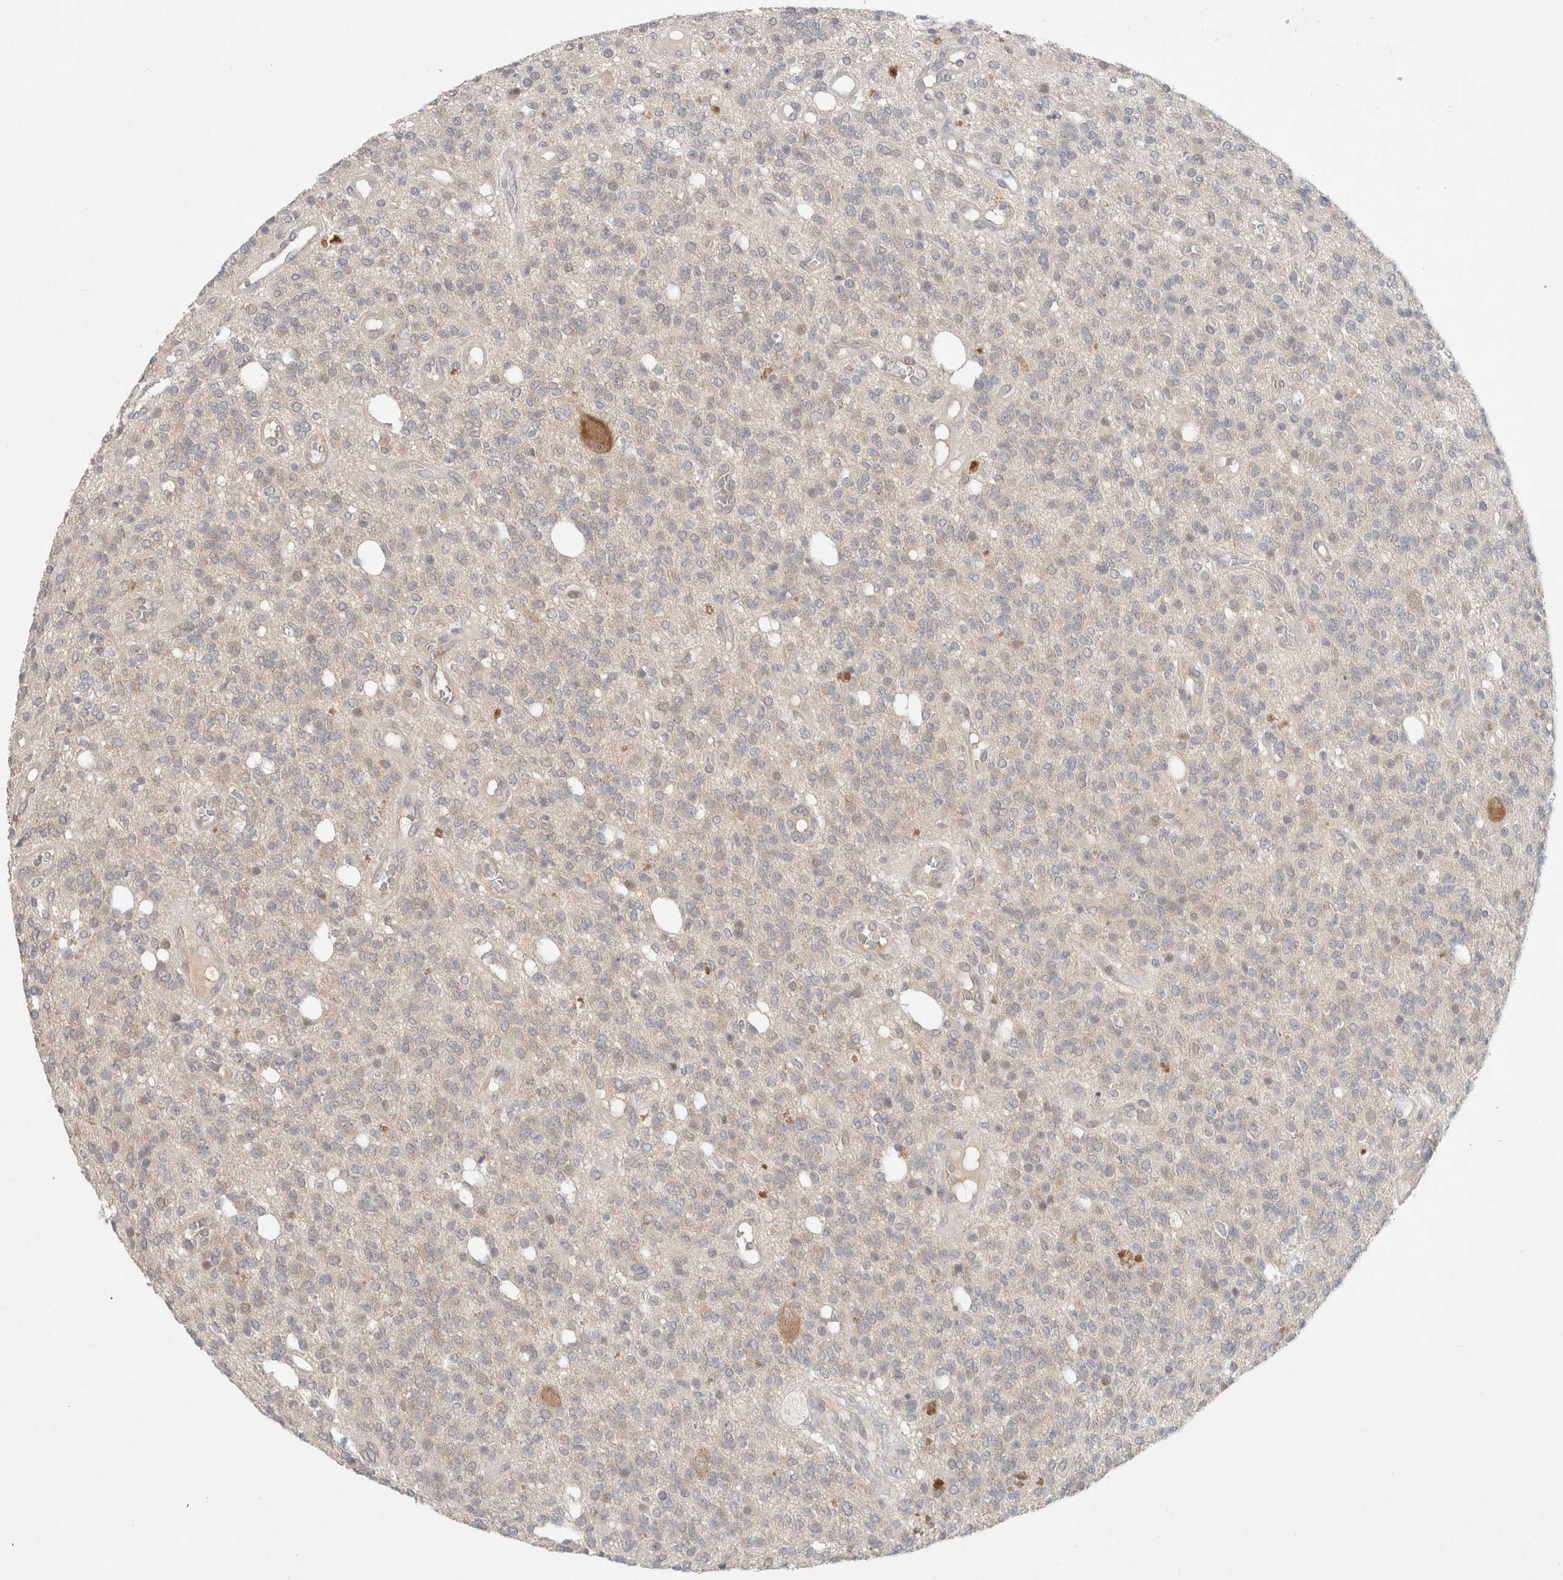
{"staining": {"intensity": "moderate", "quantity": "25%-75%", "location": "cytoplasmic/membranous"}, "tissue": "glioma", "cell_type": "Tumor cells", "image_type": "cancer", "snomed": [{"axis": "morphology", "description": "Glioma, malignant, High grade"}, {"axis": "topography", "description": "Brain"}], "caption": "The histopathology image exhibits staining of high-grade glioma (malignant), revealing moderate cytoplasmic/membranous protein positivity (brown color) within tumor cells.", "gene": "RASAL2", "patient": {"sex": "male", "age": 34}}